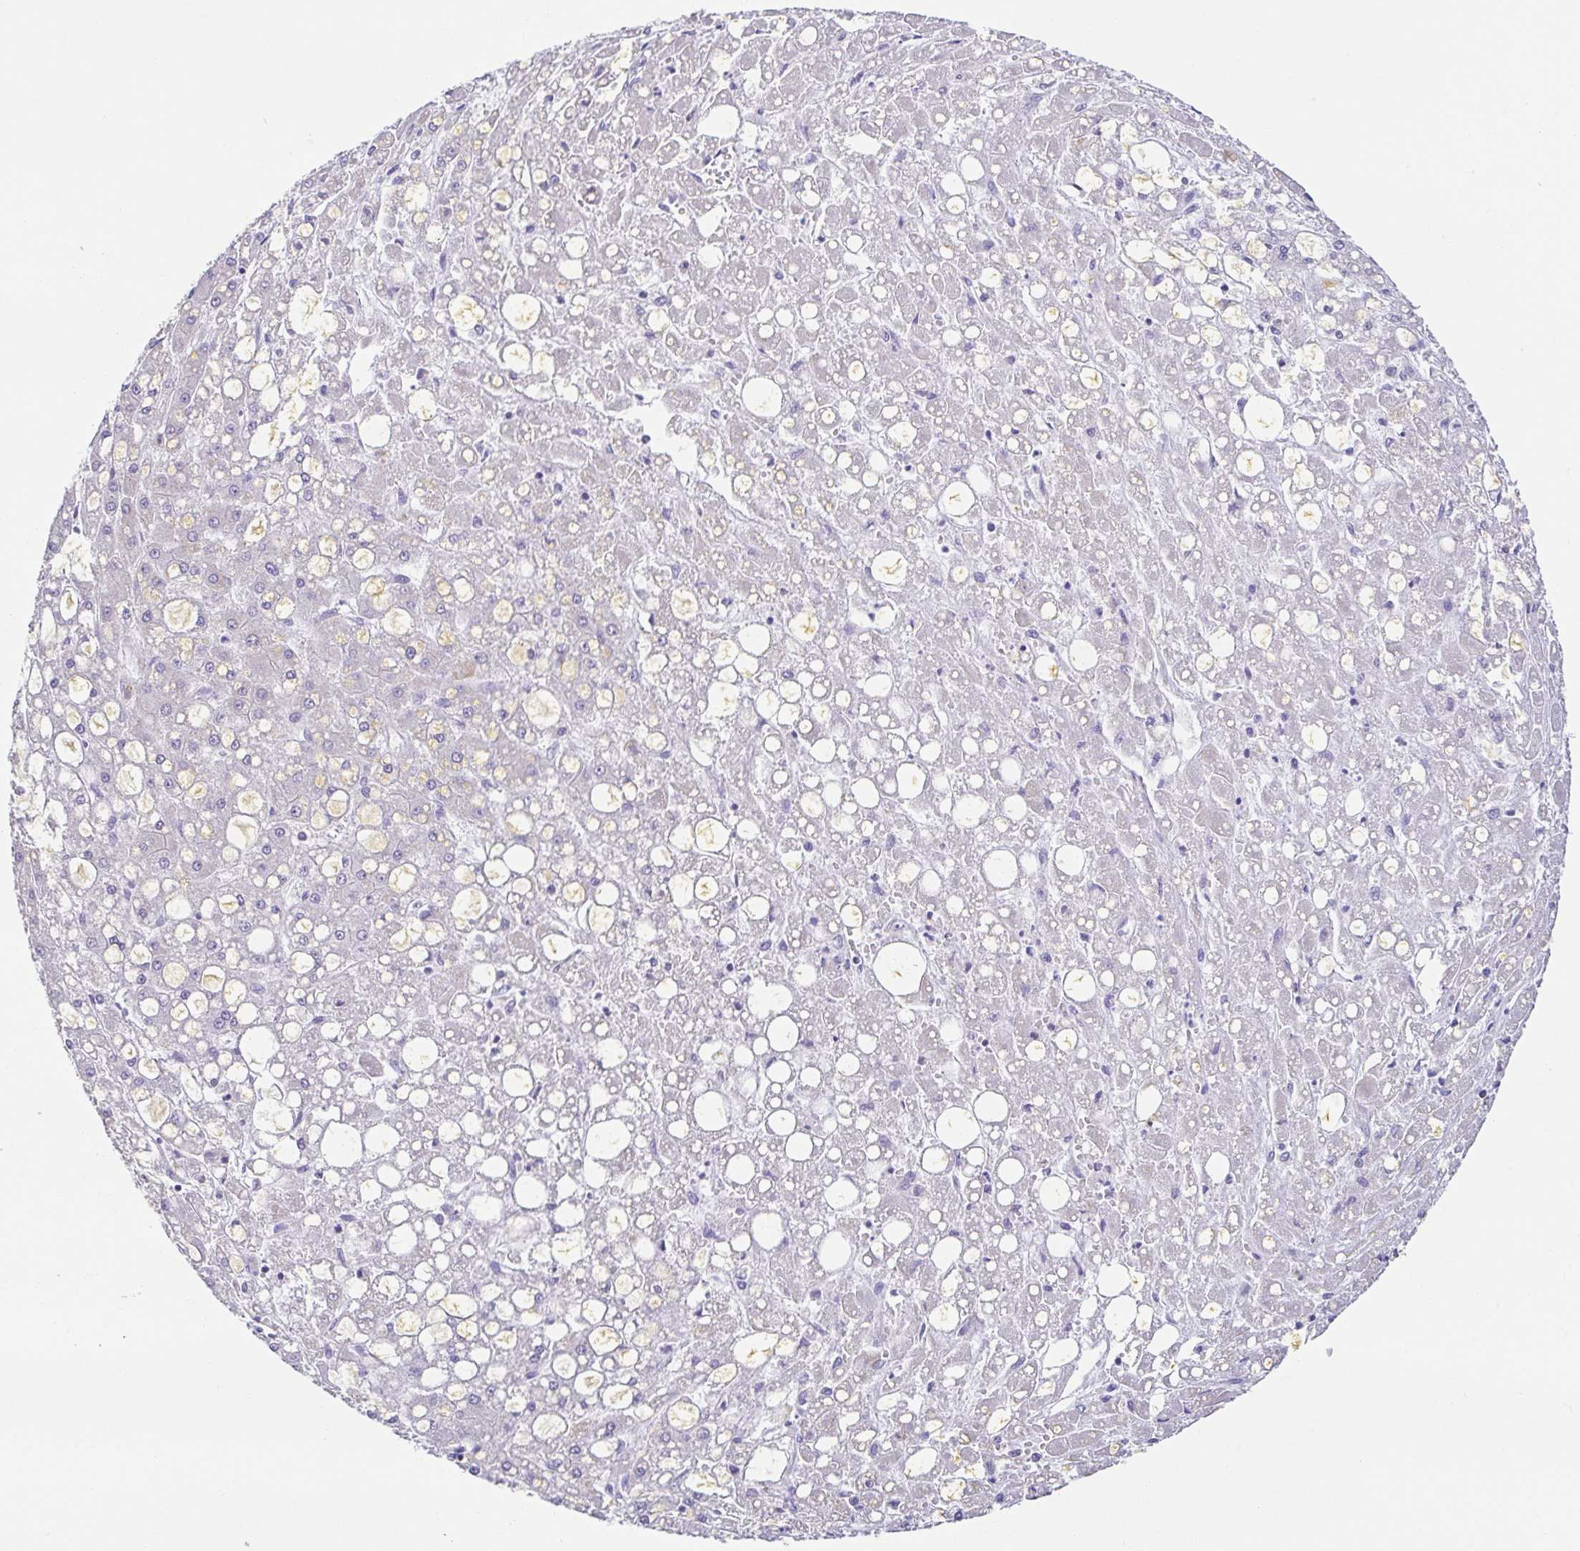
{"staining": {"intensity": "negative", "quantity": "none", "location": "none"}, "tissue": "liver cancer", "cell_type": "Tumor cells", "image_type": "cancer", "snomed": [{"axis": "morphology", "description": "Carcinoma, Hepatocellular, NOS"}, {"axis": "topography", "description": "Liver"}], "caption": "The immunohistochemistry (IHC) image has no significant staining in tumor cells of hepatocellular carcinoma (liver) tissue.", "gene": "GINM1", "patient": {"sex": "male", "age": 67}}